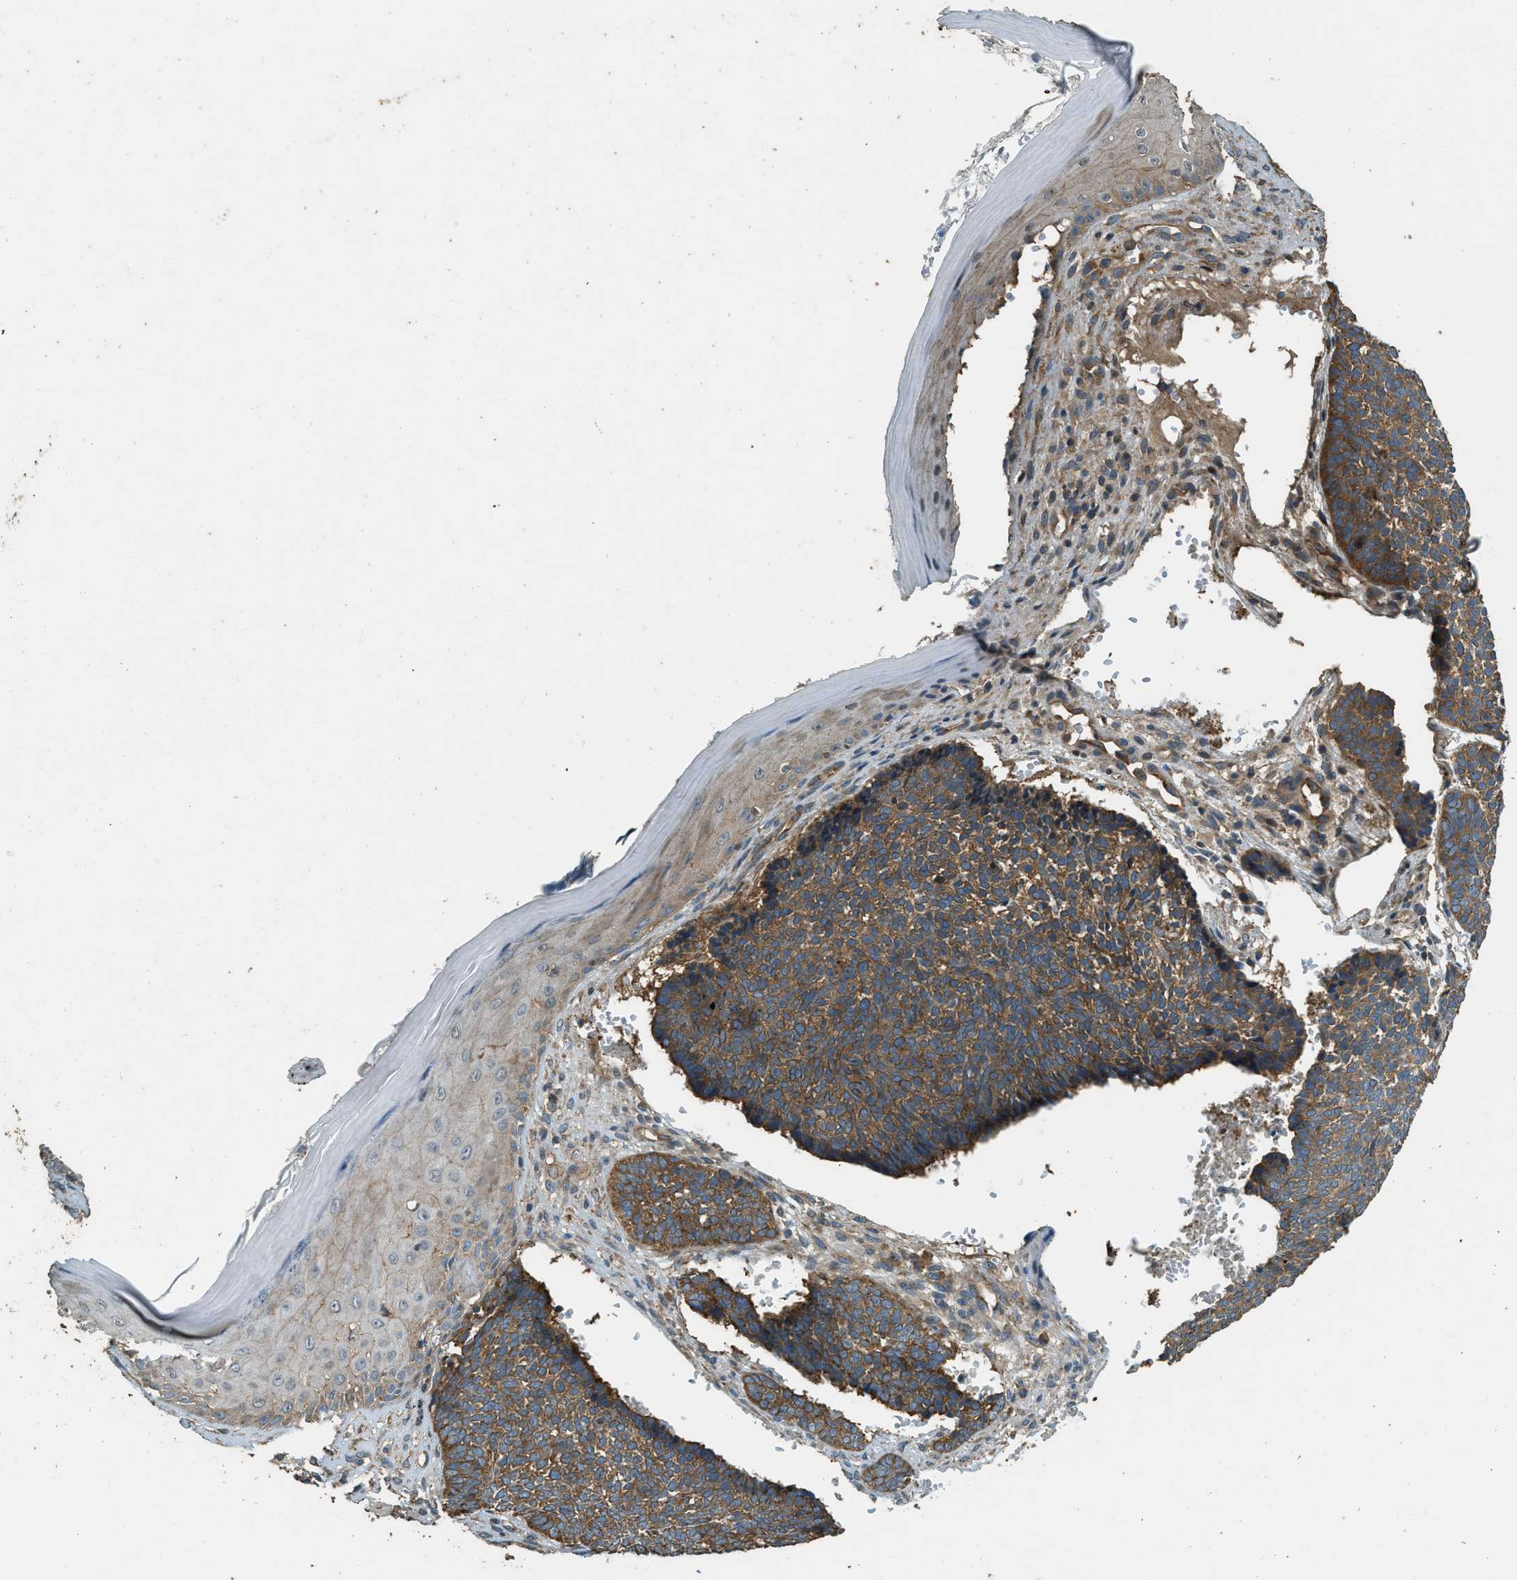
{"staining": {"intensity": "moderate", "quantity": ">75%", "location": "cytoplasmic/membranous"}, "tissue": "skin cancer", "cell_type": "Tumor cells", "image_type": "cancer", "snomed": [{"axis": "morphology", "description": "Basal cell carcinoma"}, {"axis": "topography", "description": "Skin"}], "caption": "Tumor cells demonstrate moderate cytoplasmic/membranous expression in about >75% of cells in basal cell carcinoma (skin). (Brightfield microscopy of DAB IHC at high magnification).", "gene": "MARS1", "patient": {"sex": "male", "age": 84}}